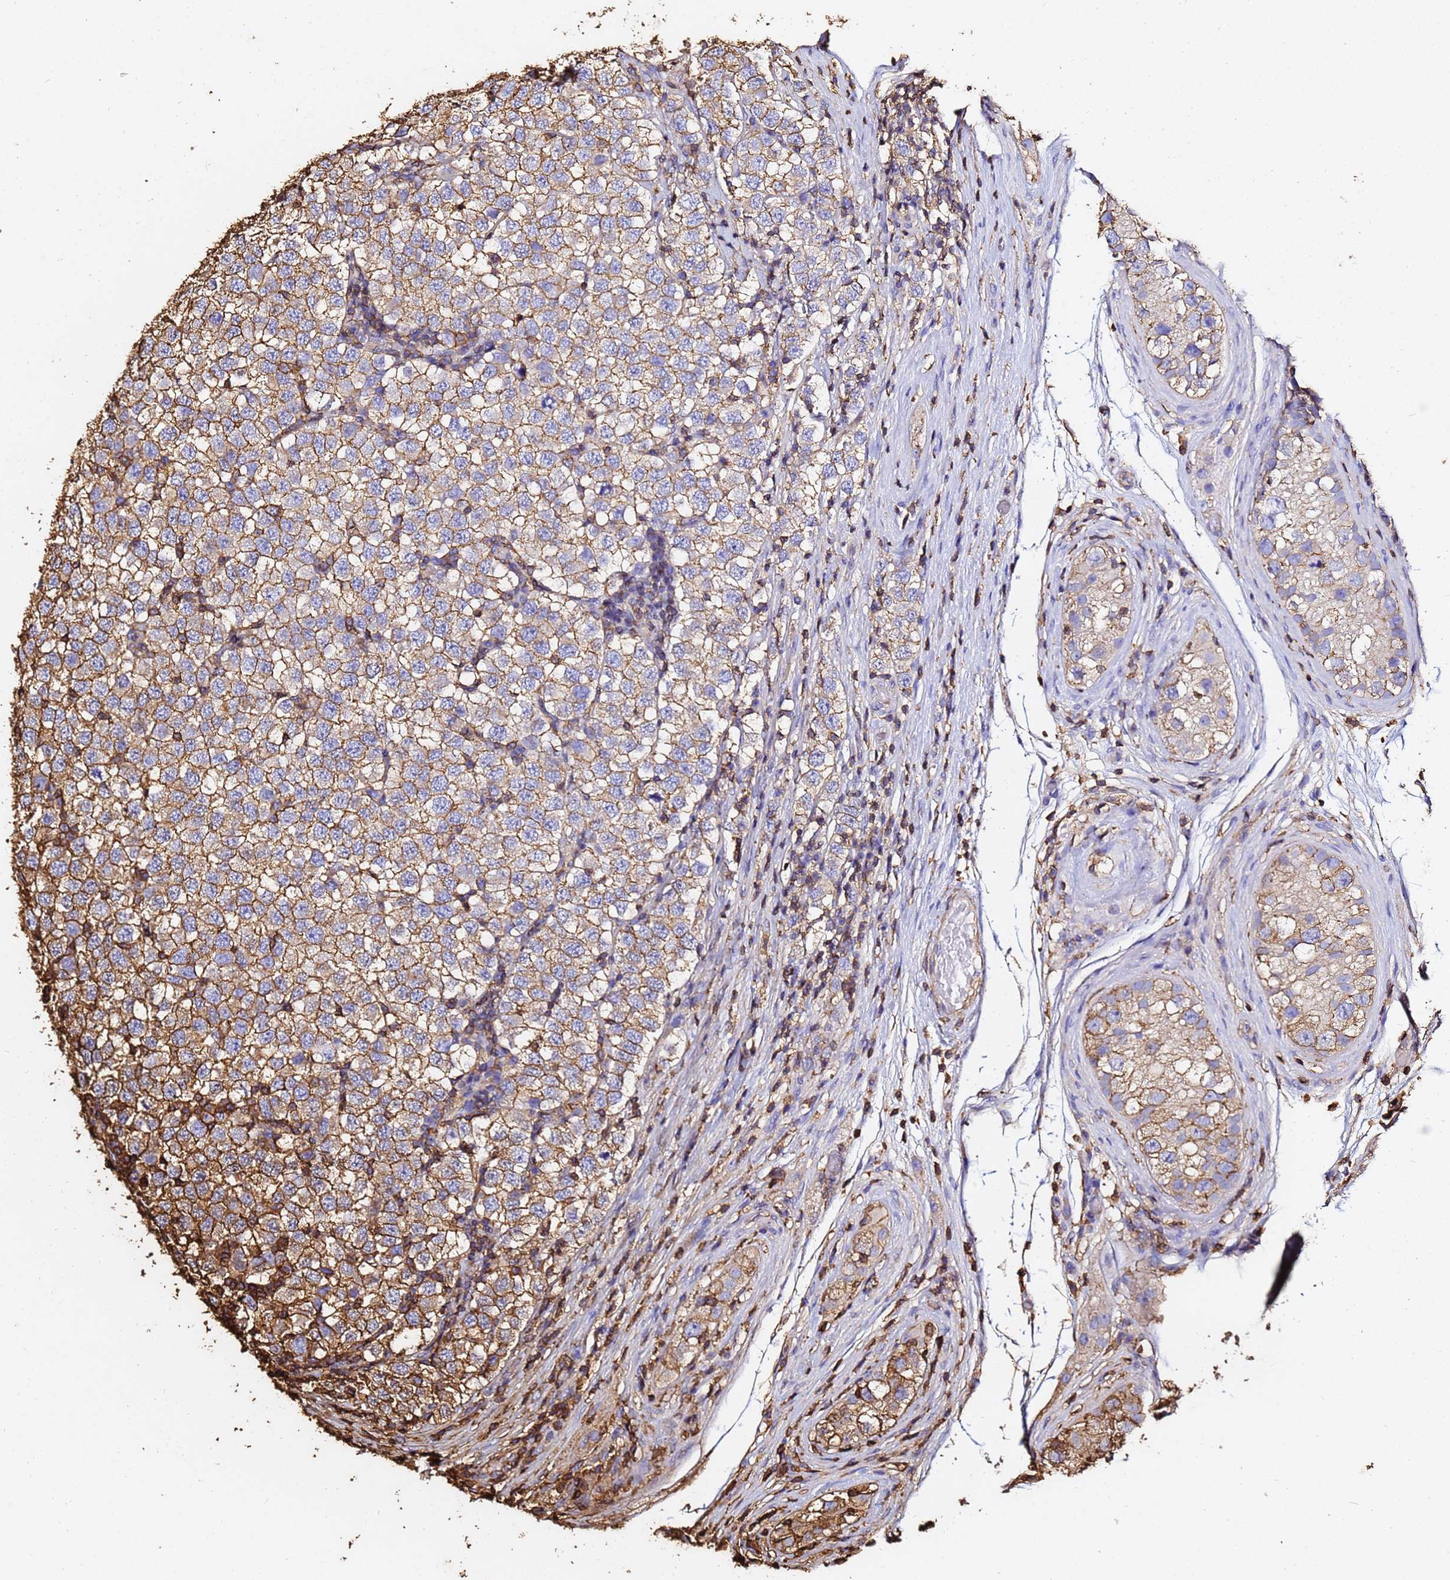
{"staining": {"intensity": "moderate", "quantity": ">75%", "location": "cytoplasmic/membranous"}, "tissue": "testis cancer", "cell_type": "Tumor cells", "image_type": "cancer", "snomed": [{"axis": "morphology", "description": "Seminoma, NOS"}, {"axis": "topography", "description": "Testis"}], "caption": "High-magnification brightfield microscopy of testis seminoma stained with DAB (brown) and counterstained with hematoxylin (blue). tumor cells exhibit moderate cytoplasmic/membranous staining is appreciated in about>75% of cells.", "gene": "ACTB", "patient": {"sex": "male", "age": 34}}